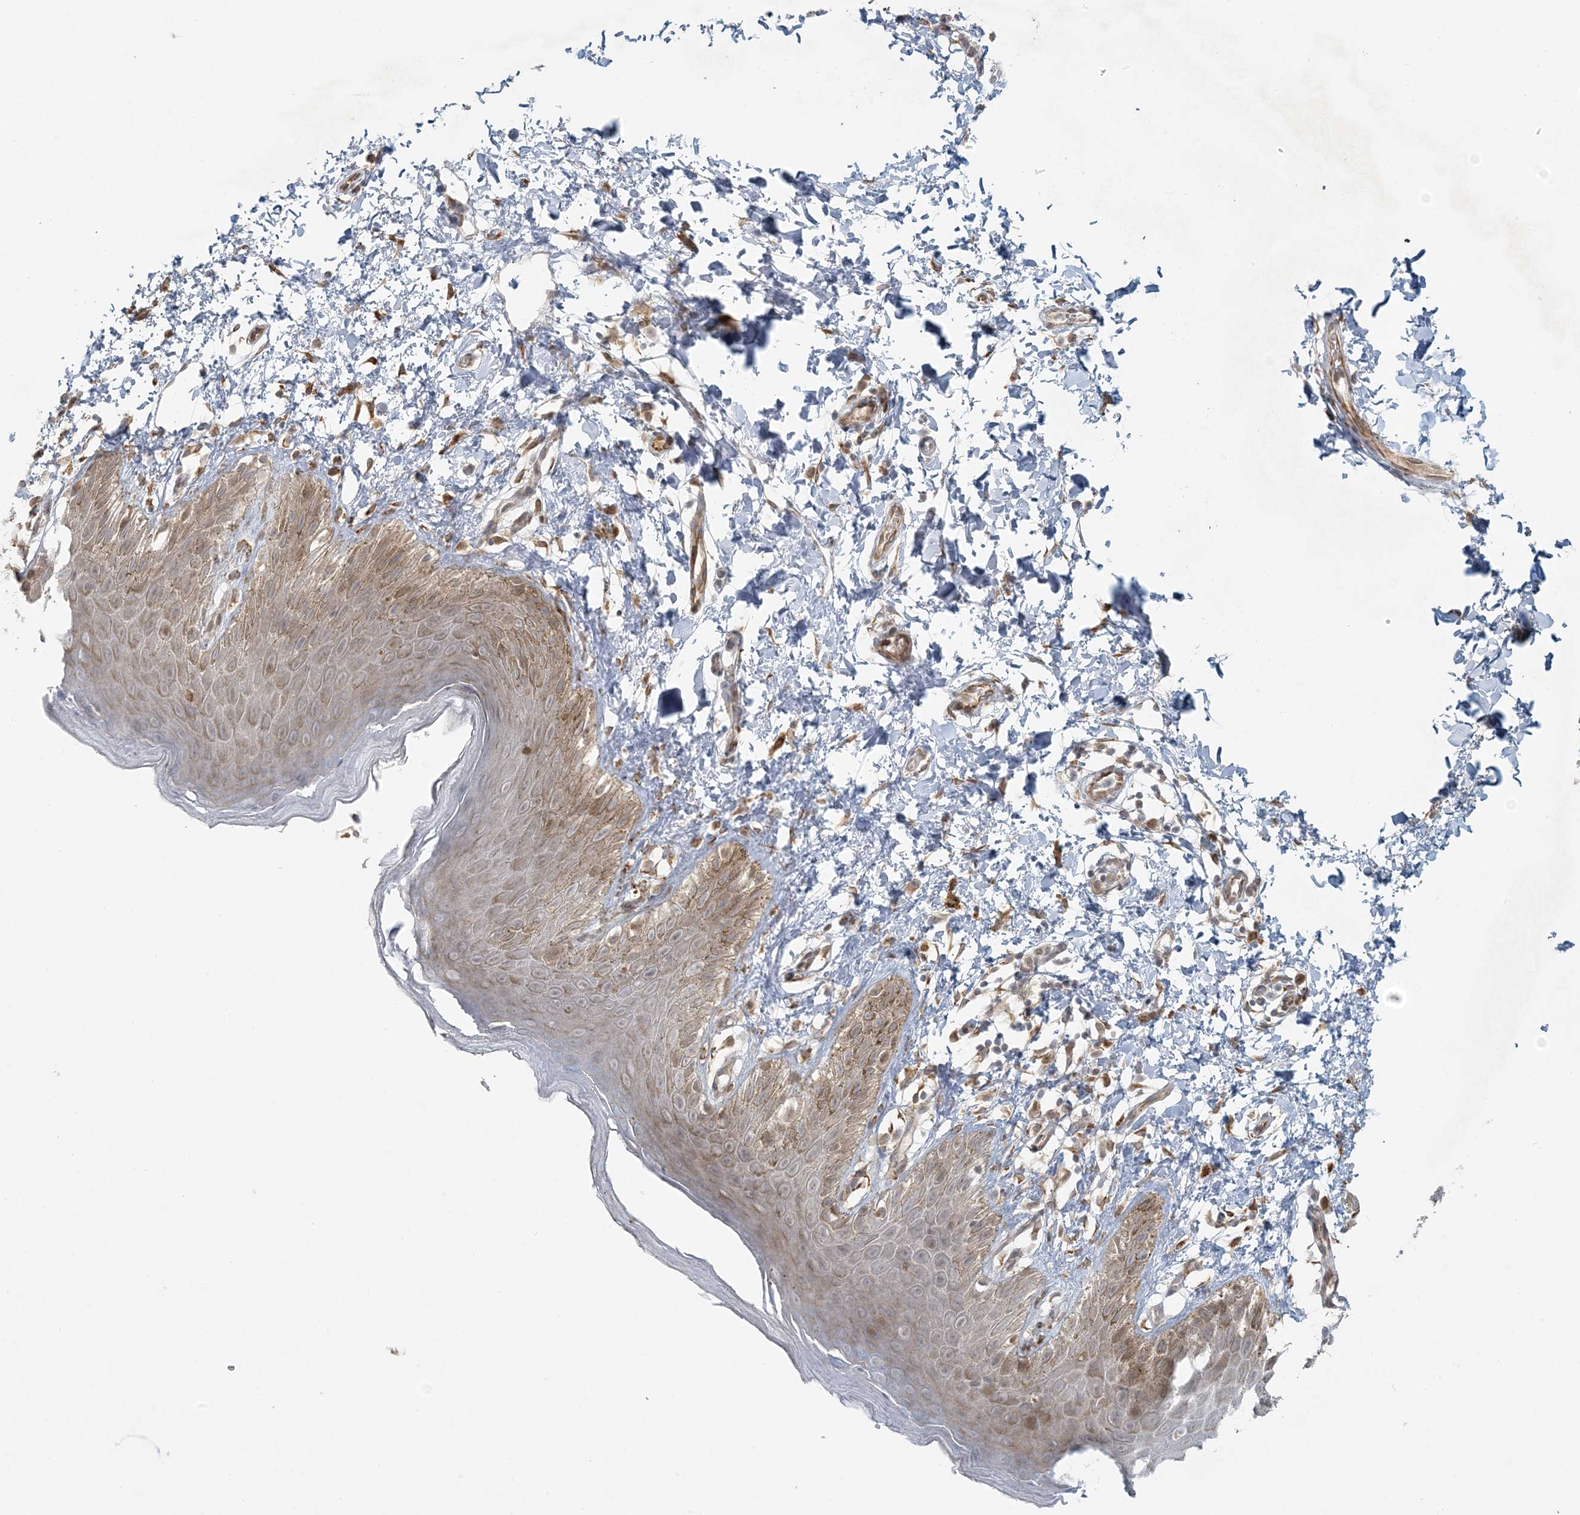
{"staining": {"intensity": "moderate", "quantity": ">75%", "location": "cytoplasmic/membranous"}, "tissue": "skin", "cell_type": "Epidermal cells", "image_type": "normal", "snomed": [{"axis": "morphology", "description": "Normal tissue, NOS"}, {"axis": "topography", "description": "Anal"}], "caption": "This photomicrograph shows immunohistochemistry (IHC) staining of benign skin, with medium moderate cytoplasmic/membranous staining in approximately >75% of epidermal cells.", "gene": "HACL1", "patient": {"sex": "male", "age": 44}}